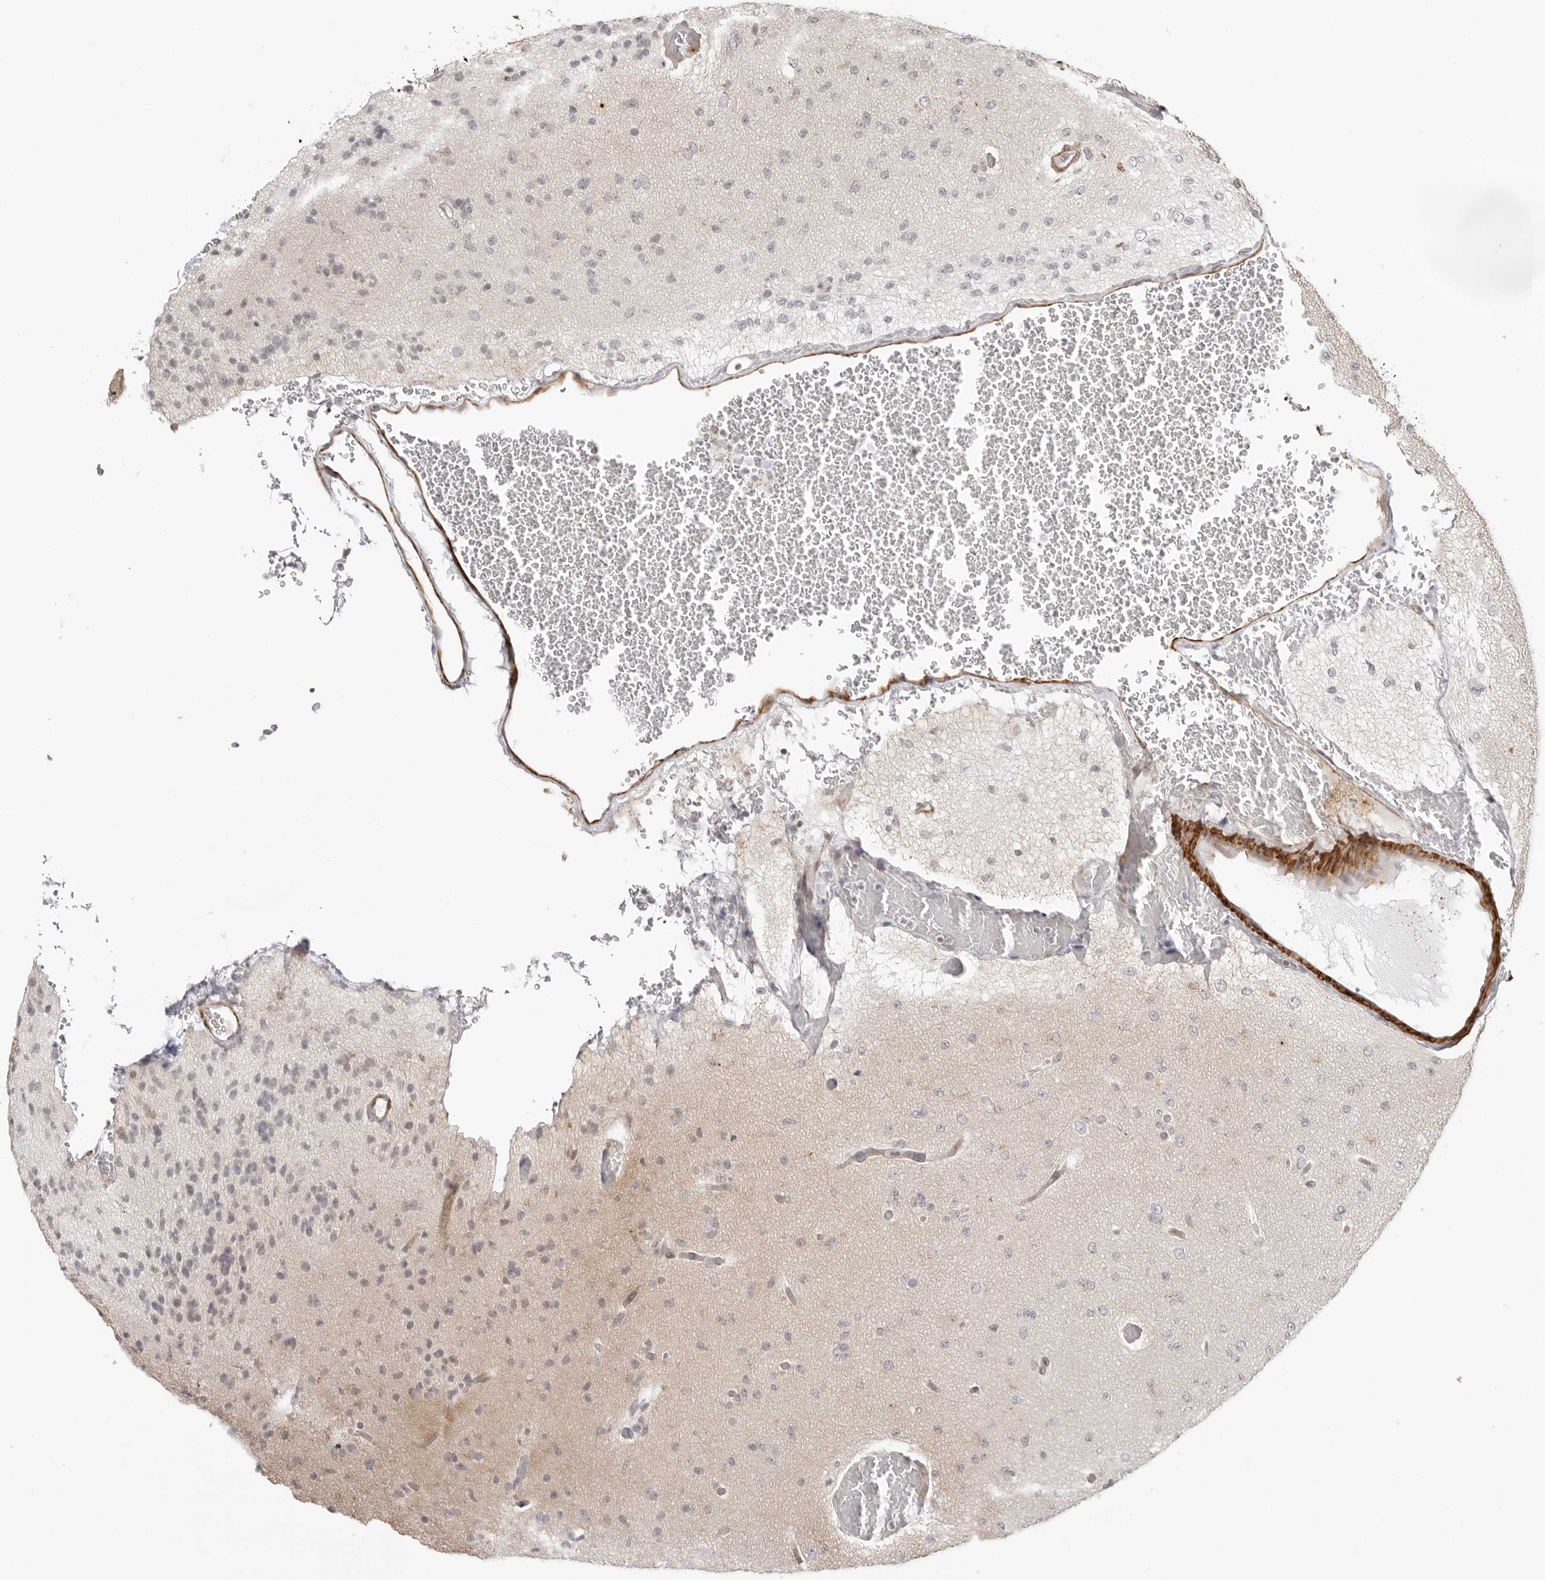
{"staining": {"intensity": "negative", "quantity": "none", "location": "none"}, "tissue": "glioma", "cell_type": "Tumor cells", "image_type": "cancer", "snomed": [{"axis": "morphology", "description": "Glioma, malignant, Low grade"}, {"axis": "topography", "description": "Brain"}], "caption": "This photomicrograph is of glioma stained with IHC to label a protein in brown with the nuclei are counter-stained blue. There is no expression in tumor cells.", "gene": "UNK", "patient": {"sex": "female", "age": 22}}